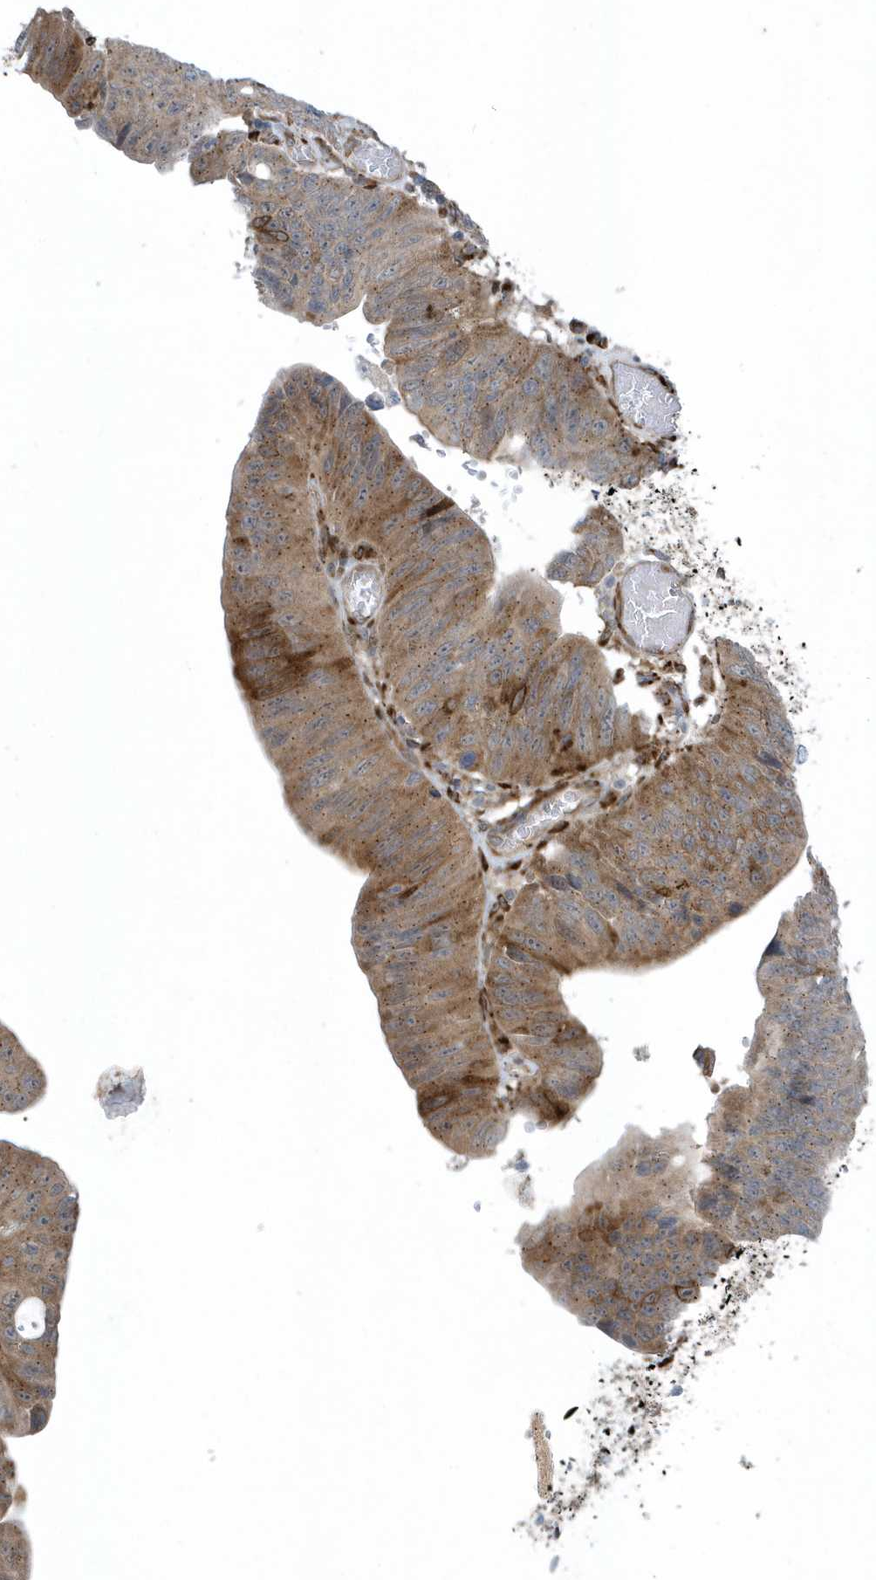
{"staining": {"intensity": "moderate", "quantity": "25%-75%", "location": "cytoplasmic/membranous"}, "tissue": "stomach cancer", "cell_type": "Tumor cells", "image_type": "cancer", "snomed": [{"axis": "morphology", "description": "Adenocarcinoma, NOS"}, {"axis": "topography", "description": "Stomach"}], "caption": "Tumor cells exhibit medium levels of moderate cytoplasmic/membranous positivity in approximately 25%-75% of cells in human adenocarcinoma (stomach). The protein of interest is stained brown, and the nuclei are stained in blue (DAB (3,3'-diaminobenzidine) IHC with brightfield microscopy, high magnification).", "gene": "FAM98A", "patient": {"sex": "male", "age": 59}}